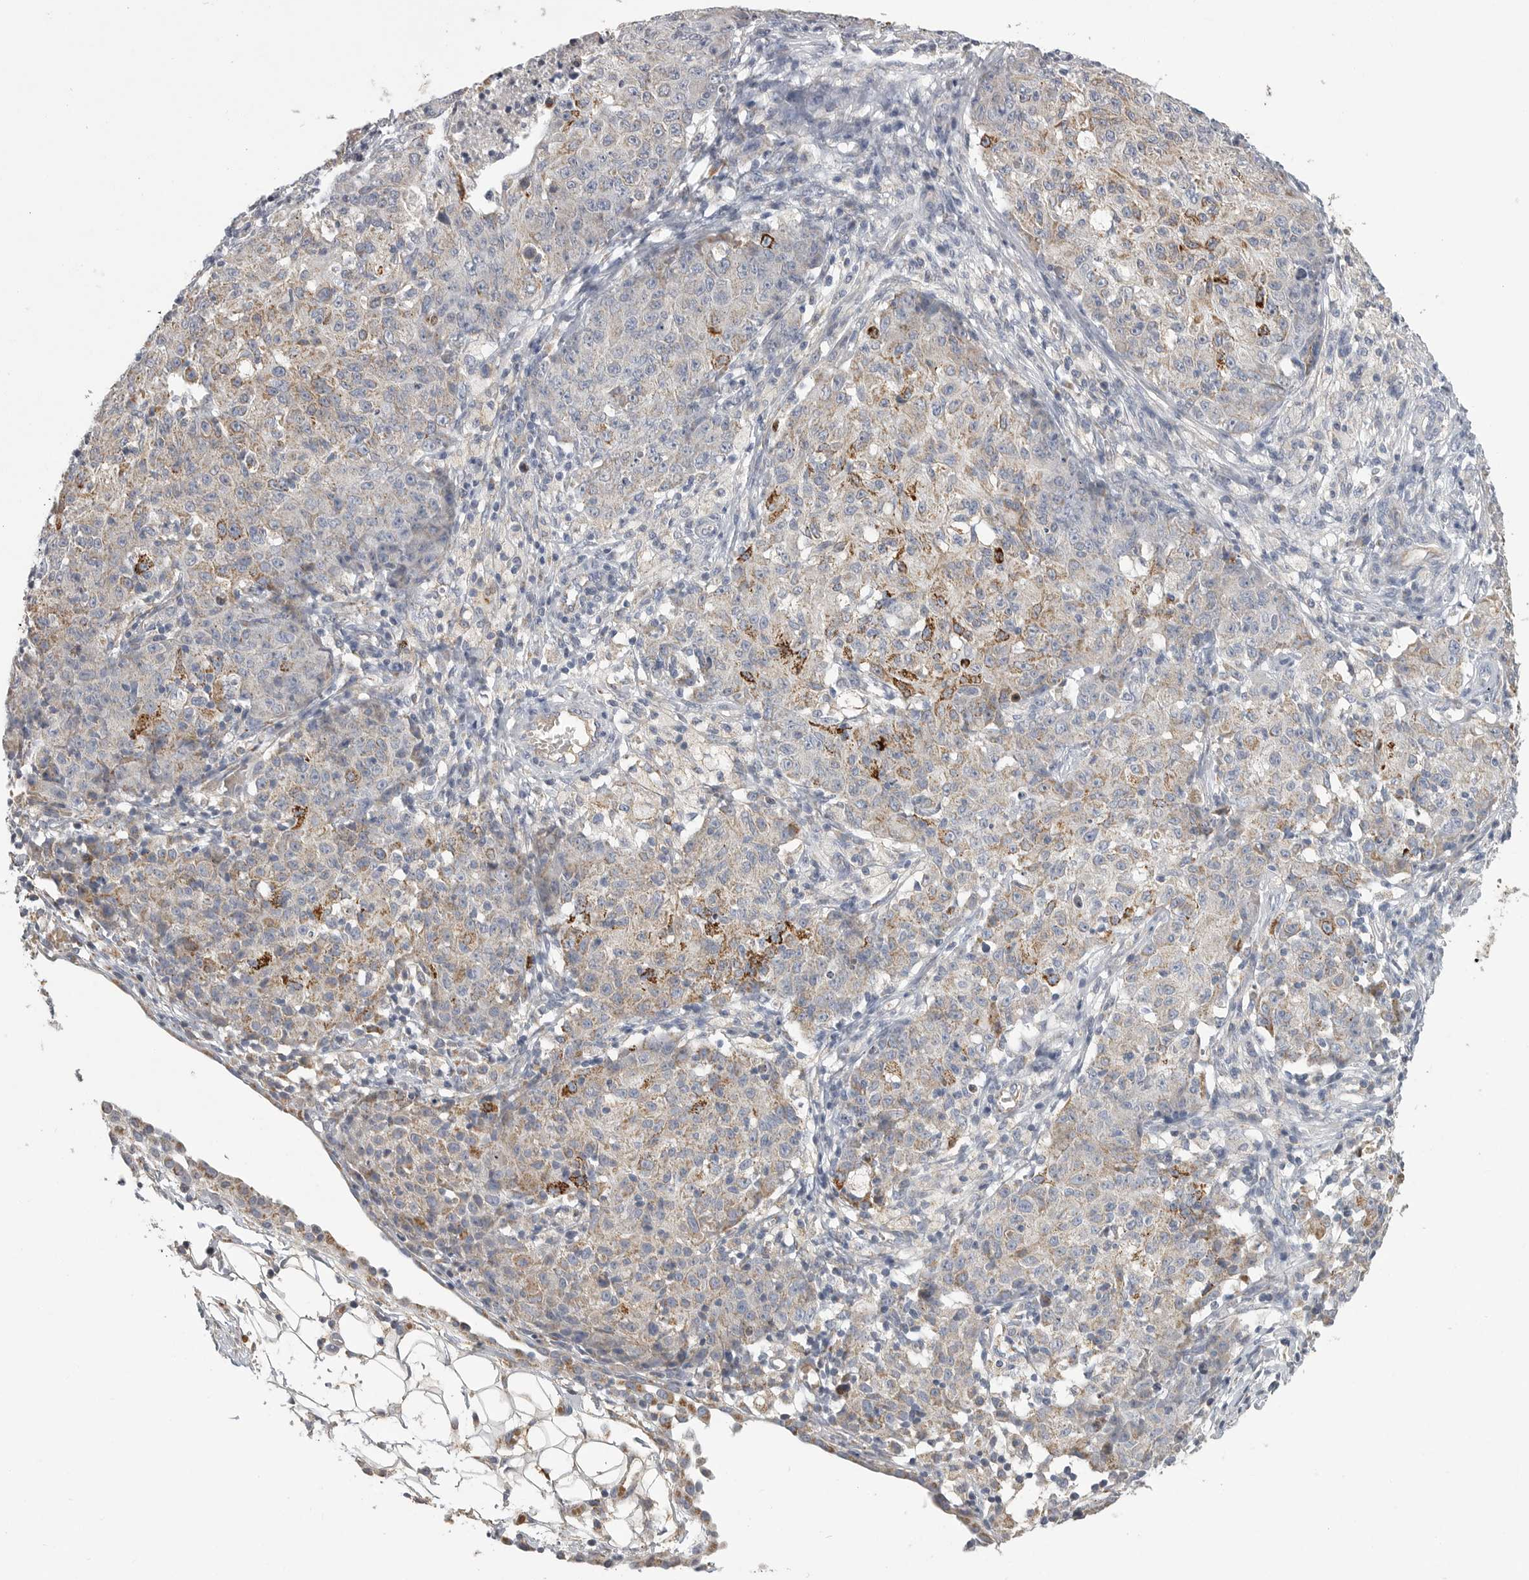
{"staining": {"intensity": "moderate", "quantity": "25%-75%", "location": "cytoplasmic/membranous"}, "tissue": "ovarian cancer", "cell_type": "Tumor cells", "image_type": "cancer", "snomed": [{"axis": "morphology", "description": "Carcinoma, endometroid"}, {"axis": "topography", "description": "Ovary"}], "caption": "Moderate cytoplasmic/membranous protein staining is seen in about 25%-75% of tumor cells in ovarian cancer (endometroid carcinoma). (IHC, brightfield microscopy, high magnification).", "gene": "SDC3", "patient": {"sex": "female", "age": 42}}